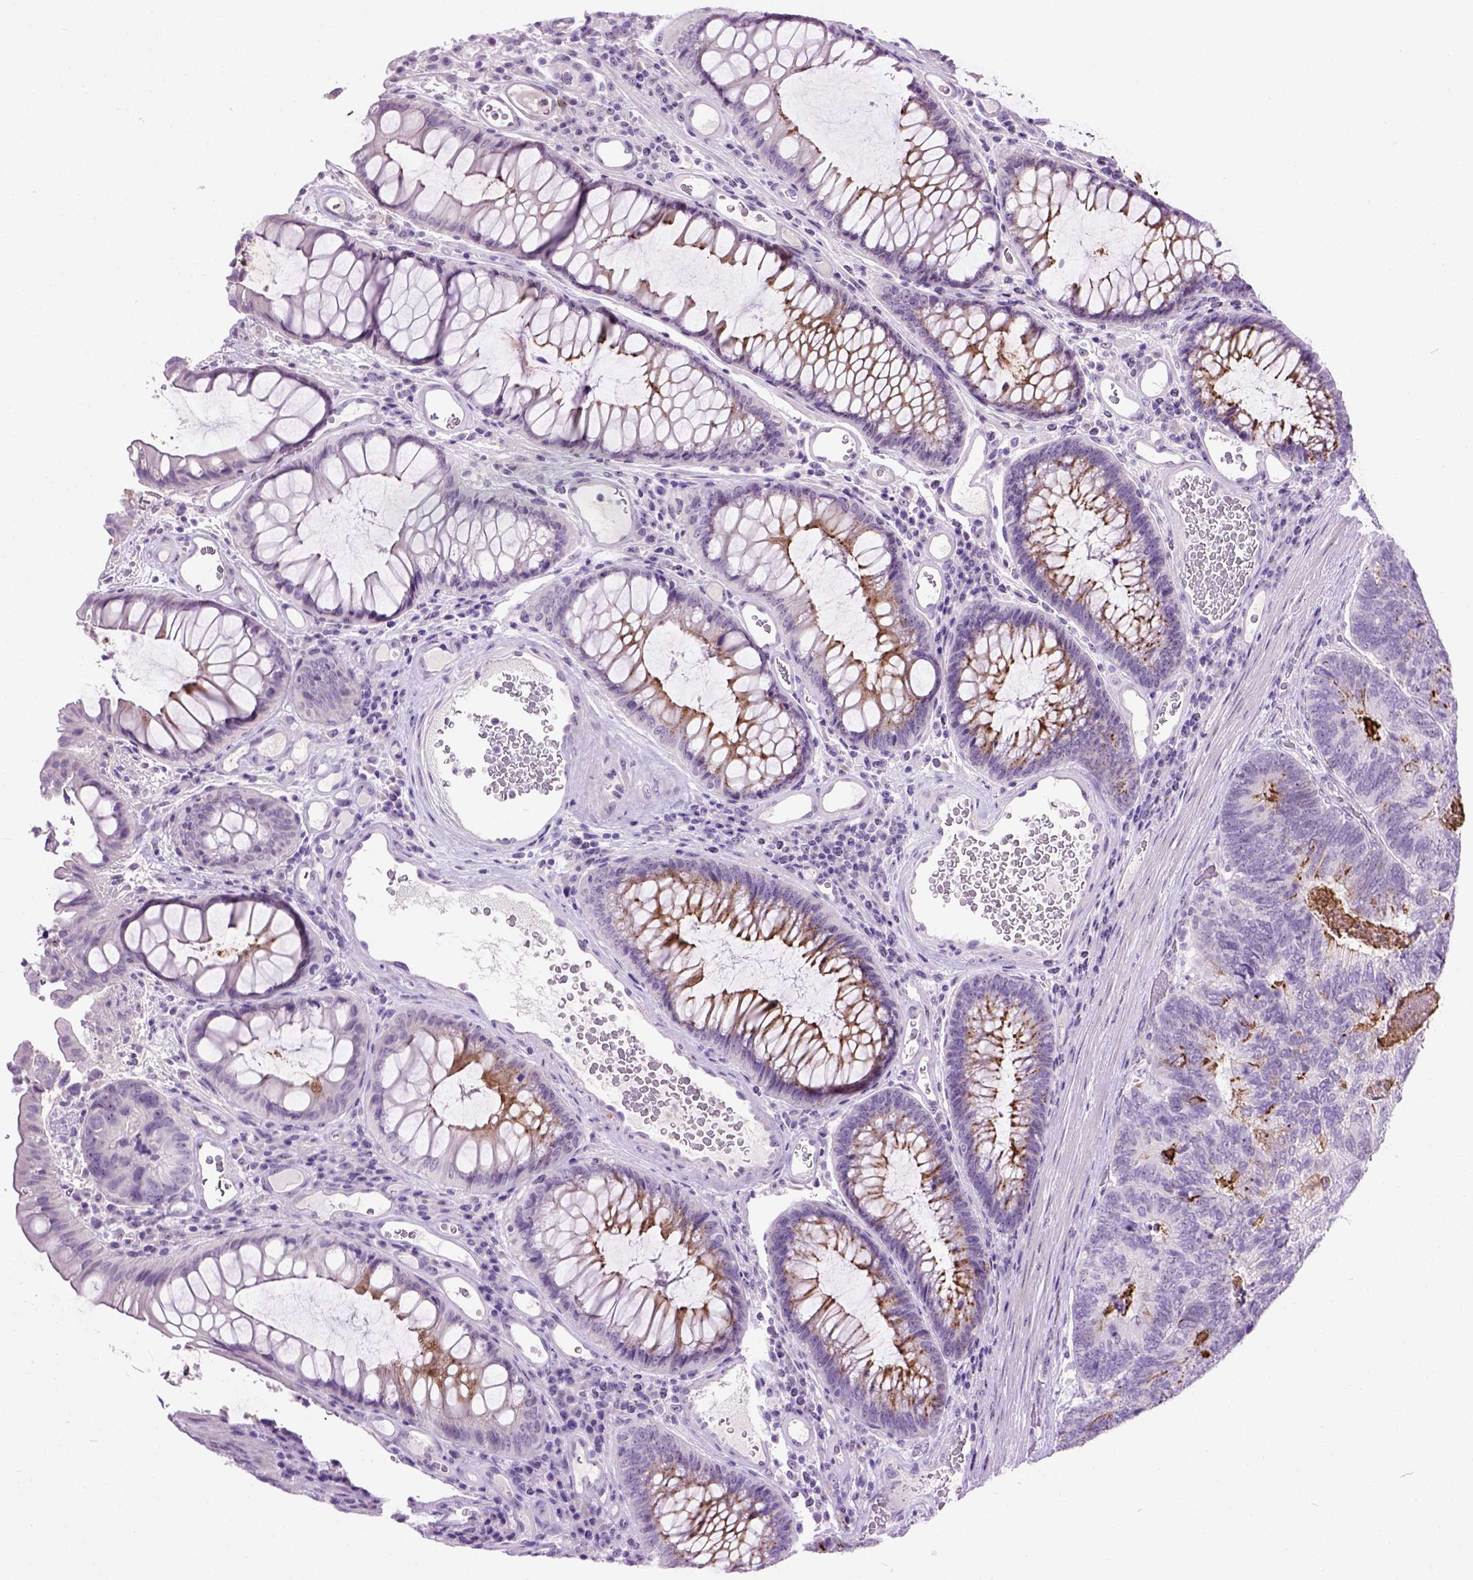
{"staining": {"intensity": "strong", "quantity": "<25%", "location": "cytoplasmic/membranous"}, "tissue": "colorectal cancer", "cell_type": "Tumor cells", "image_type": "cancer", "snomed": [{"axis": "morphology", "description": "Adenocarcinoma, NOS"}, {"axis": "topography", "description": "Colon"}], "caption": "Colorectal cancer (adenocarcinoma) tissue shows strong cytoplasmic/membranous staining in about <25% of tumor cells", "gene": "MAPT", "patient": {"sex": "female", "age": 67}}